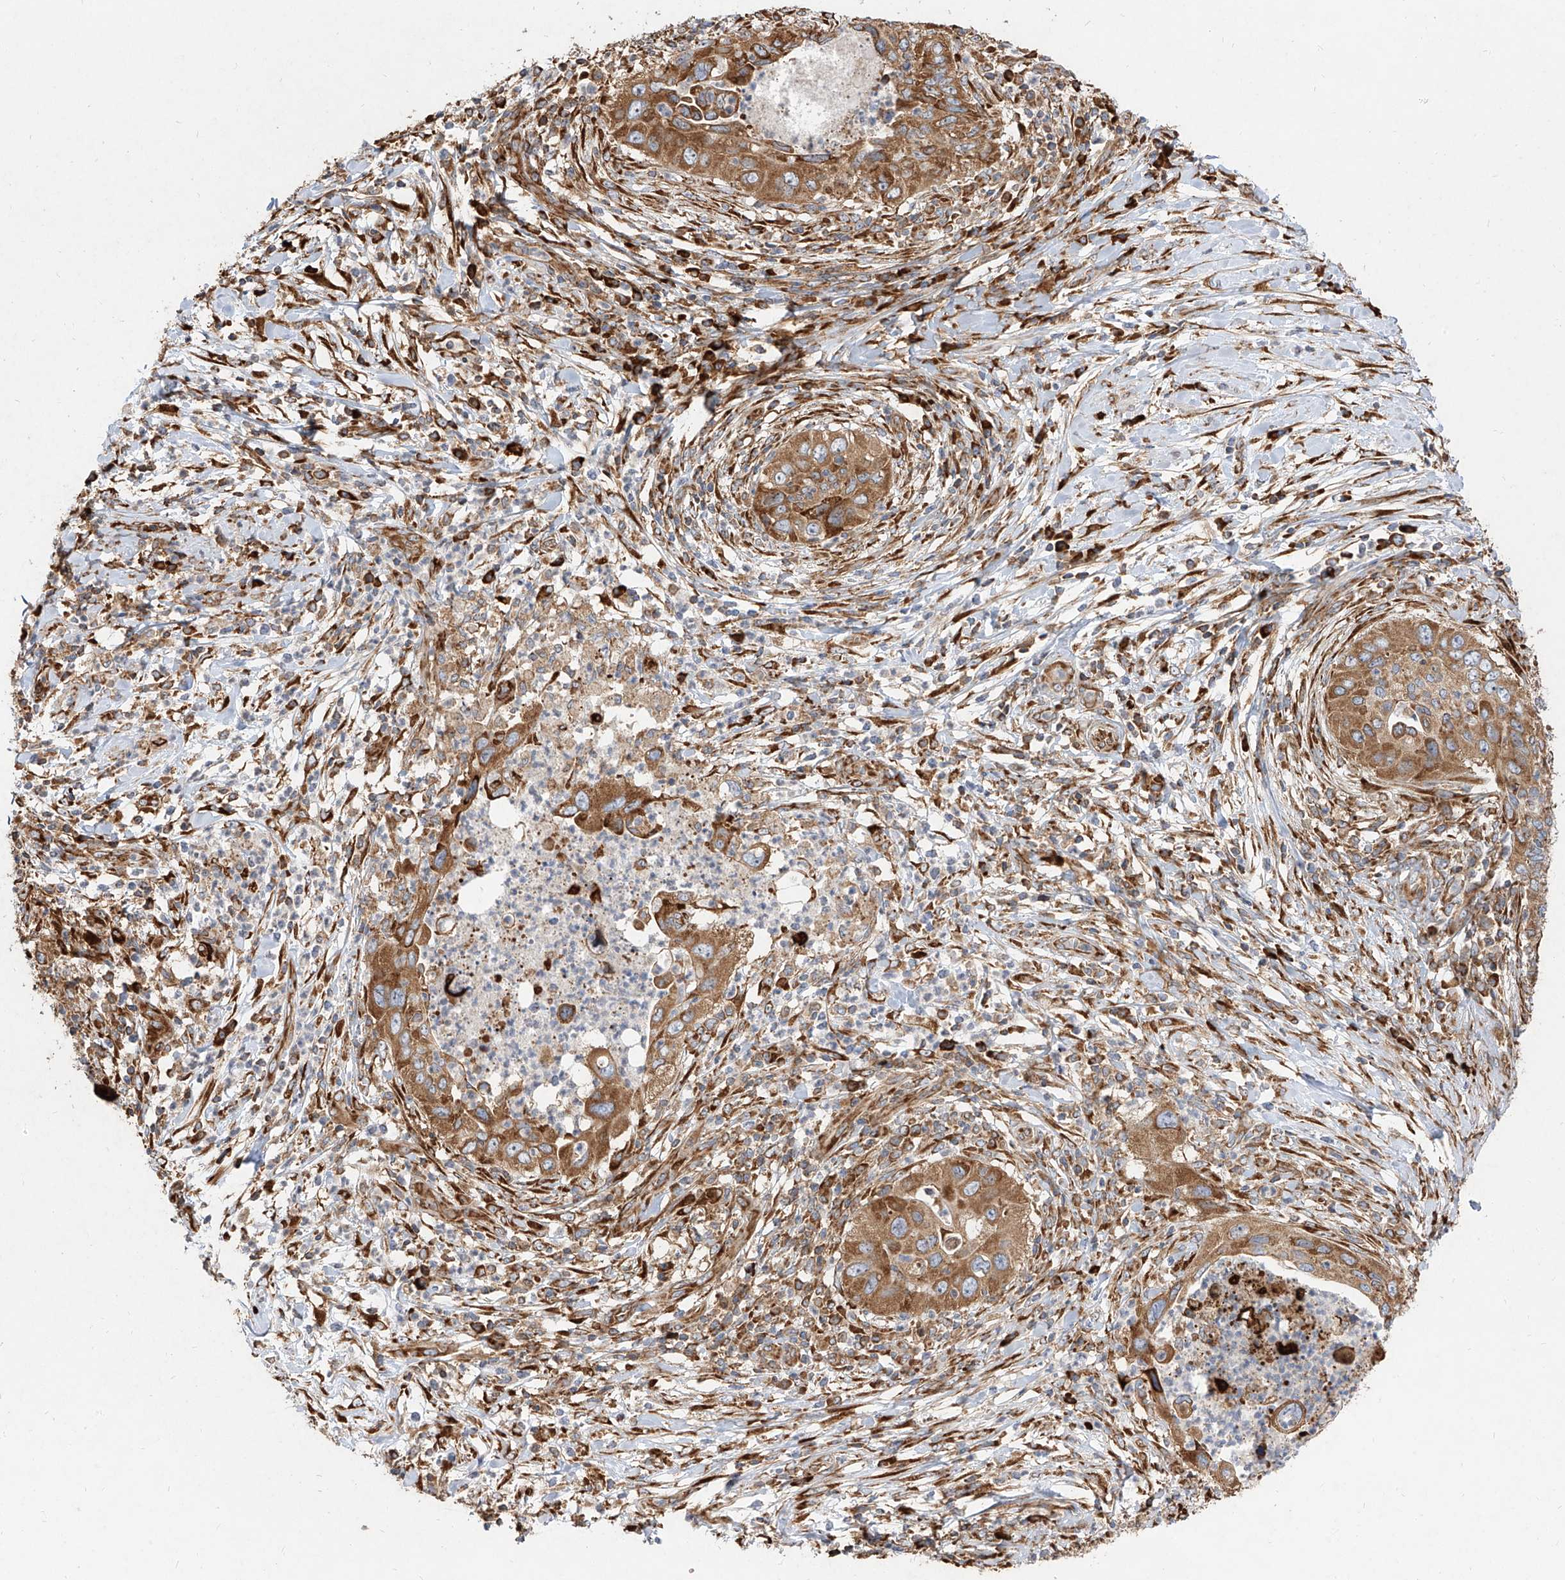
{"staining": {"intensity": "moderate", "quantity": ">75%", "location": "cytoplasmic/membranous"}, "tissue": "cervical cancer", "cell_type": "Tumor cells", "image_type": "cancer", "snomed": [{"axis": "morphology", "description": "Squamous cell carcinoma, NOS"}, {"axis": "topography", "description": "Cervix"}], "caption": "Immunohistochemistry micrograph of neoplastic tissue: cervical cancer (squamous cell carcinoma) stained using immunohistochemistry exhibits medium levels of moderate protein expression localized specifically in the cytoplasmic/membranous of tumor cells, appearing as a cytoplasmic/membranous brown color.", "gene": "RPS25", "patient": {"sex": "female", "age": 38}}